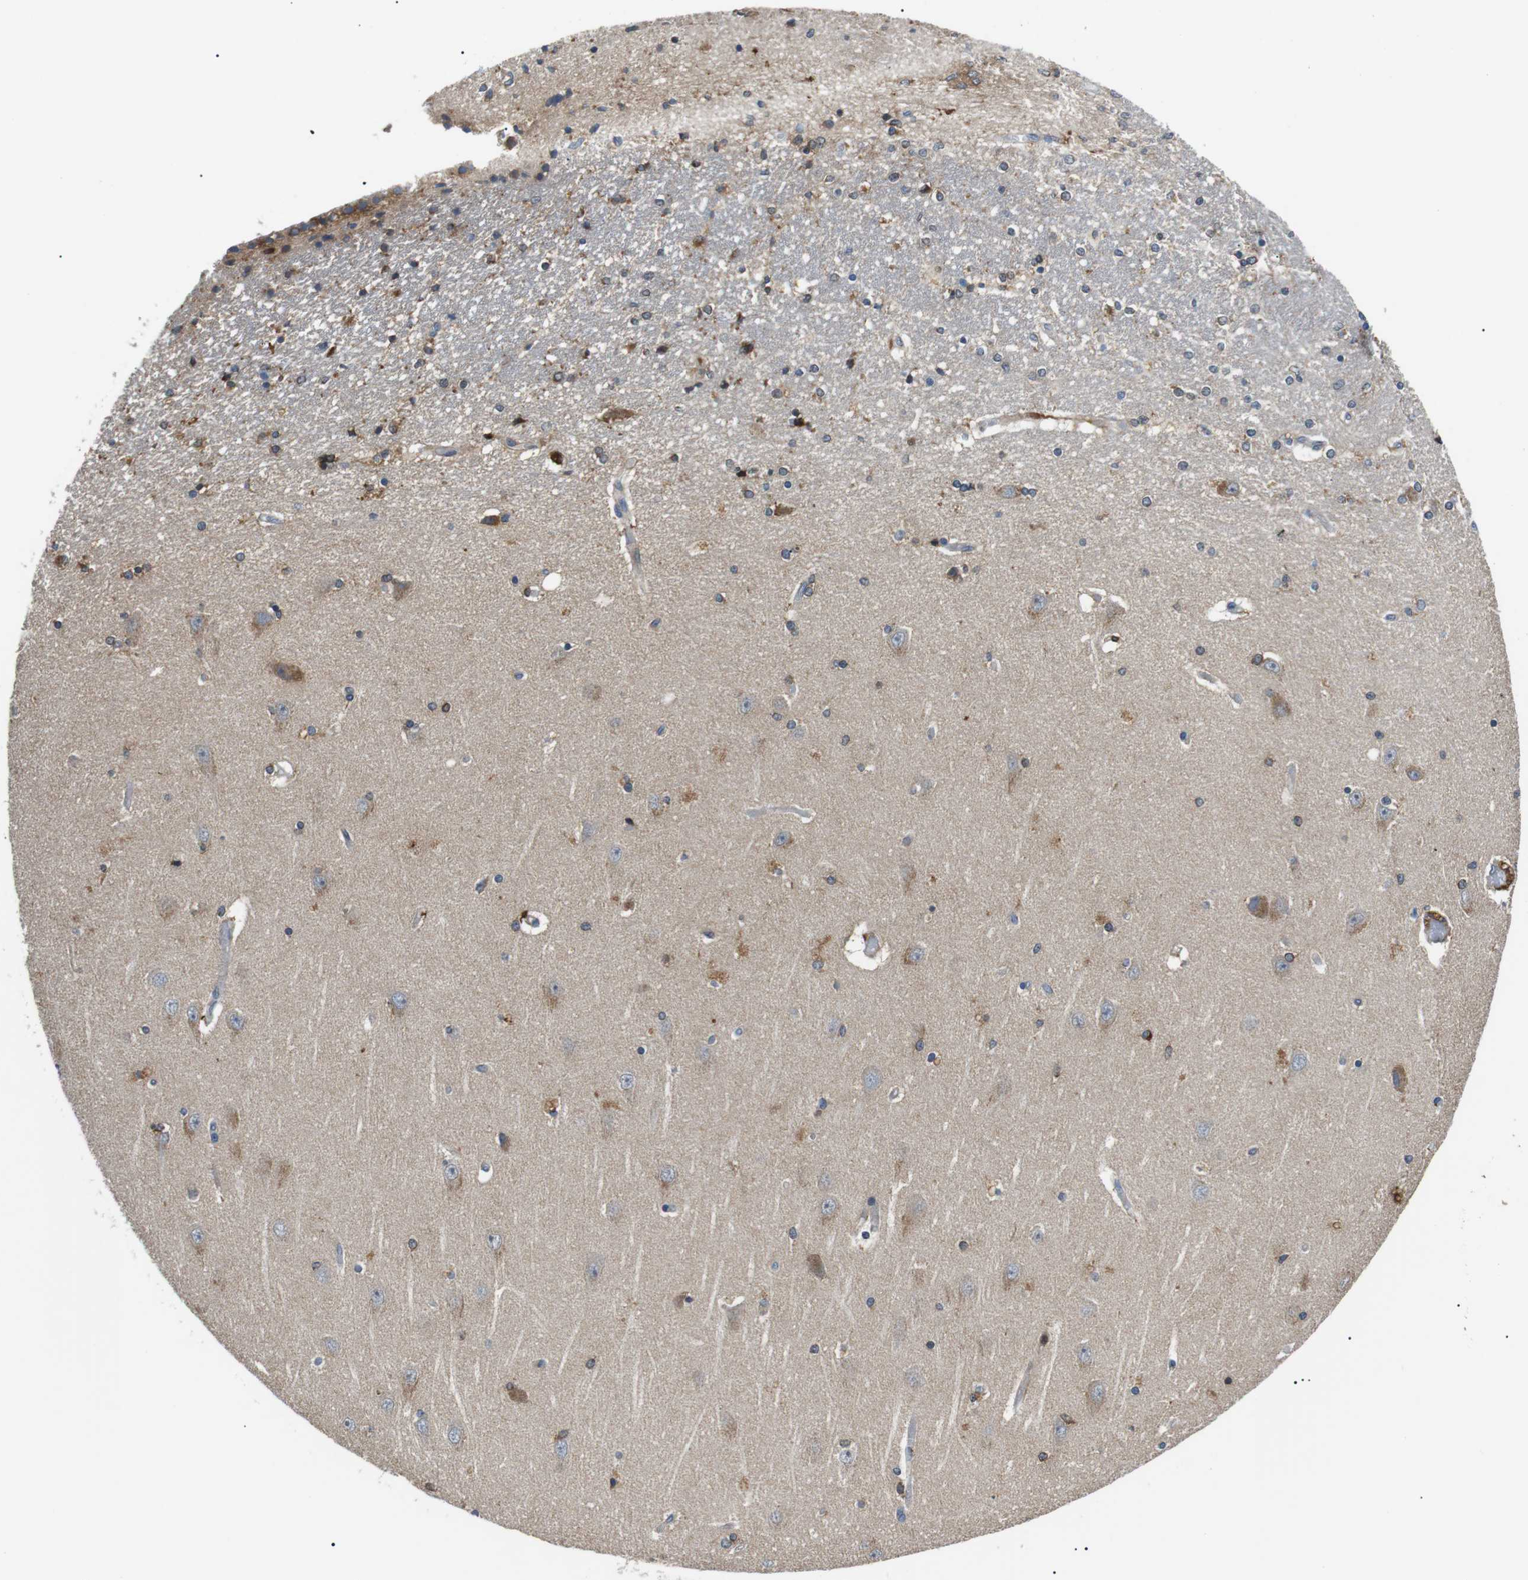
{"staining": {"intensity": "moderate", "quantity": "25%-75%", "location": "cytoplasmic/membranous"}, "tissue": "hippocampus", "cell_type": "Glial cells", "image_type": "normal", "snomed": [{"axis": "morphology", "description": "Normal tissue, NOS"}, {"axis": "topography", "description": "Hippocampus"}], "caption": "This is an image of immunohistochemistry staining of unremarkable hippocampus, which shows moderate expression in the cytoplasmic/membranous of glial cells.", "gene": "RAB9A", "patient": {"sex": "female", "age": 54}}